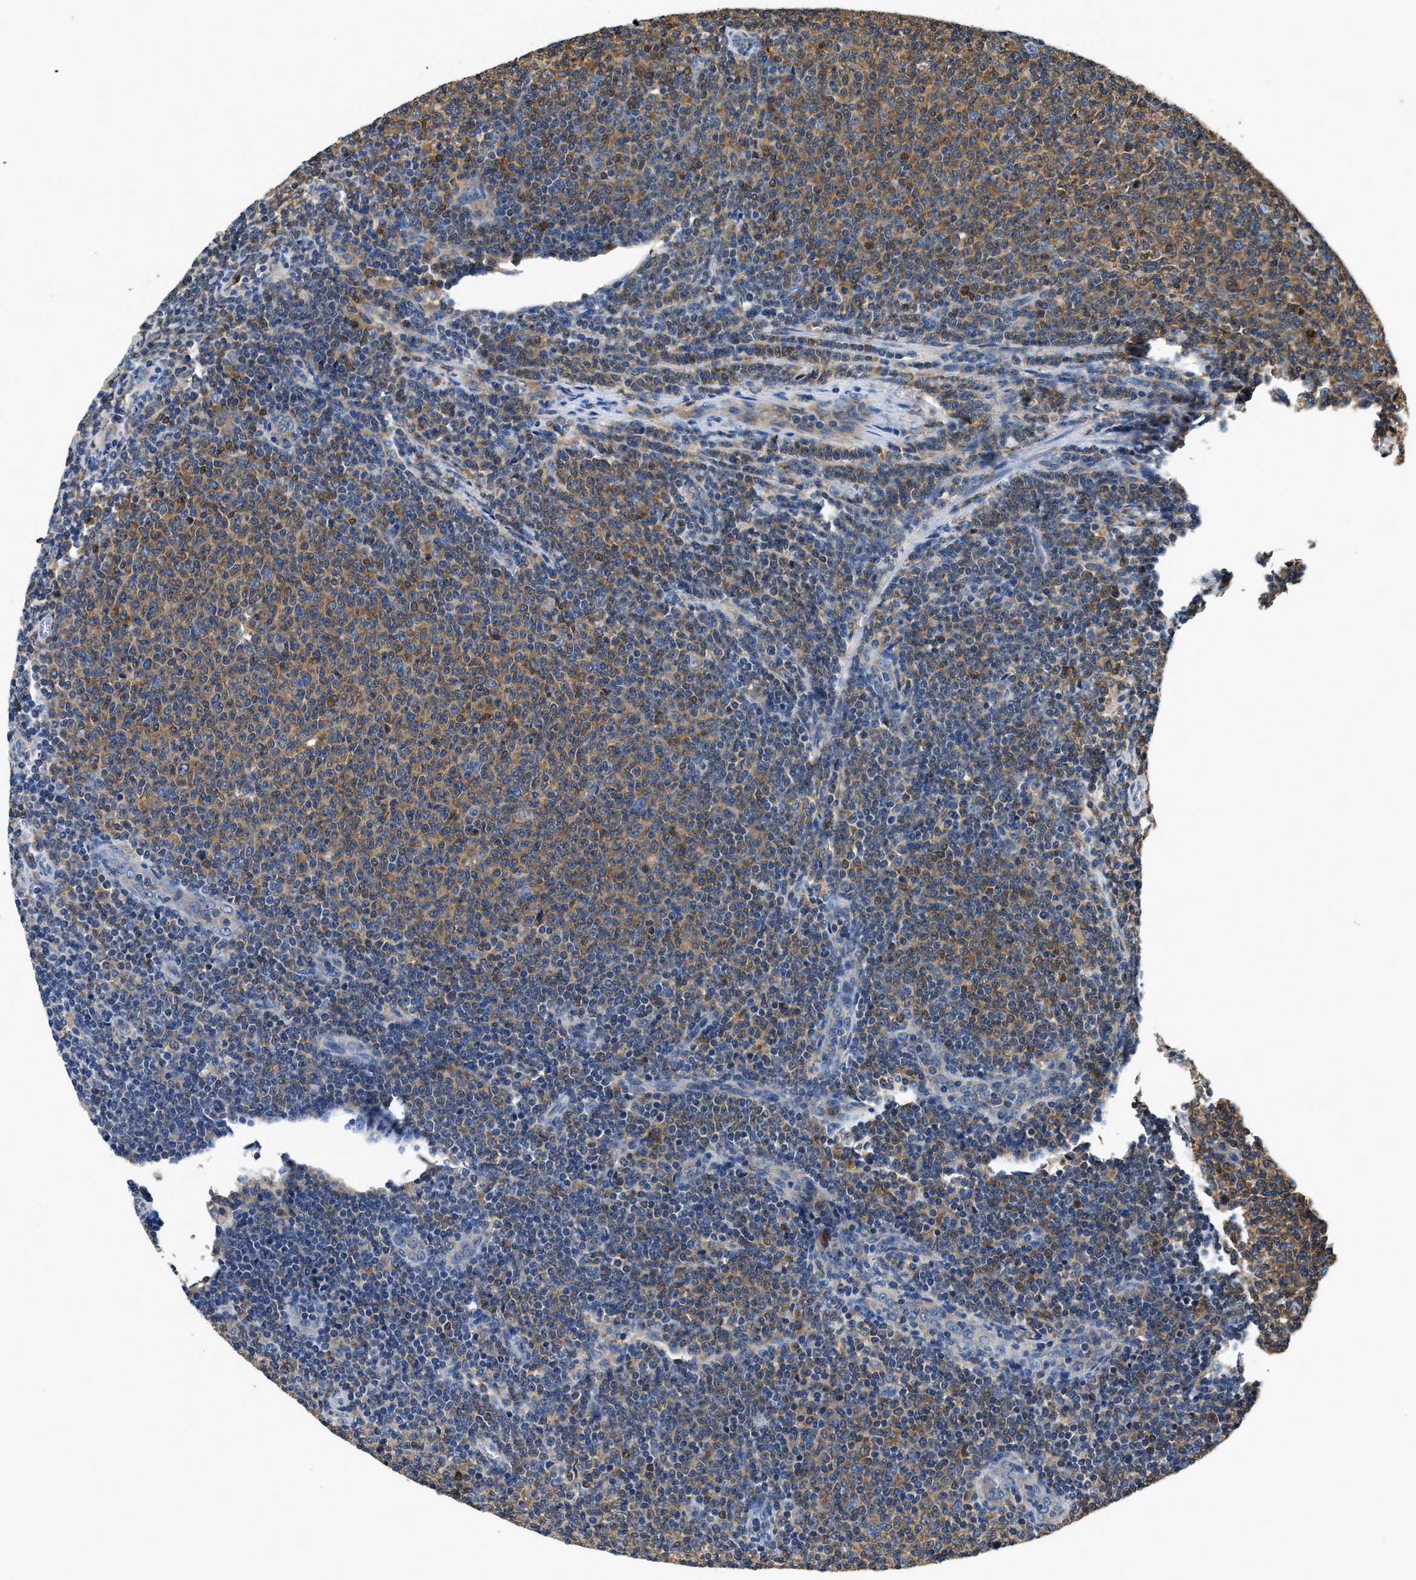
{"staining": {"intensity": "moderate", "quantity": "25%-75%", "location": "cytoplasmic/membranous"}, "tissue": "lymphoma", "cell_type": "Tumor cells", "image_type": "cancer", "snomed": [{"axis": "morphology", "description": "Malignant lymphoma, non-Hodgkin's type, Low grade"}, {"axis": "topography", "description": "Lymph node"}], "caption": "Immunohistochemistry (IHC) photomicrograph of neoplastic tissue: human low-grade malignant lymphoma, non-Hodgkin's type stained using IHC reveals medium levels of moderate protein expression localized specifically in the cytoplasmic/membranous of tumor cells, appearing as a cytoplasmic/membranous brown color.", "gene": "PKM", "patient": {"sex": "male", "age": 66}}